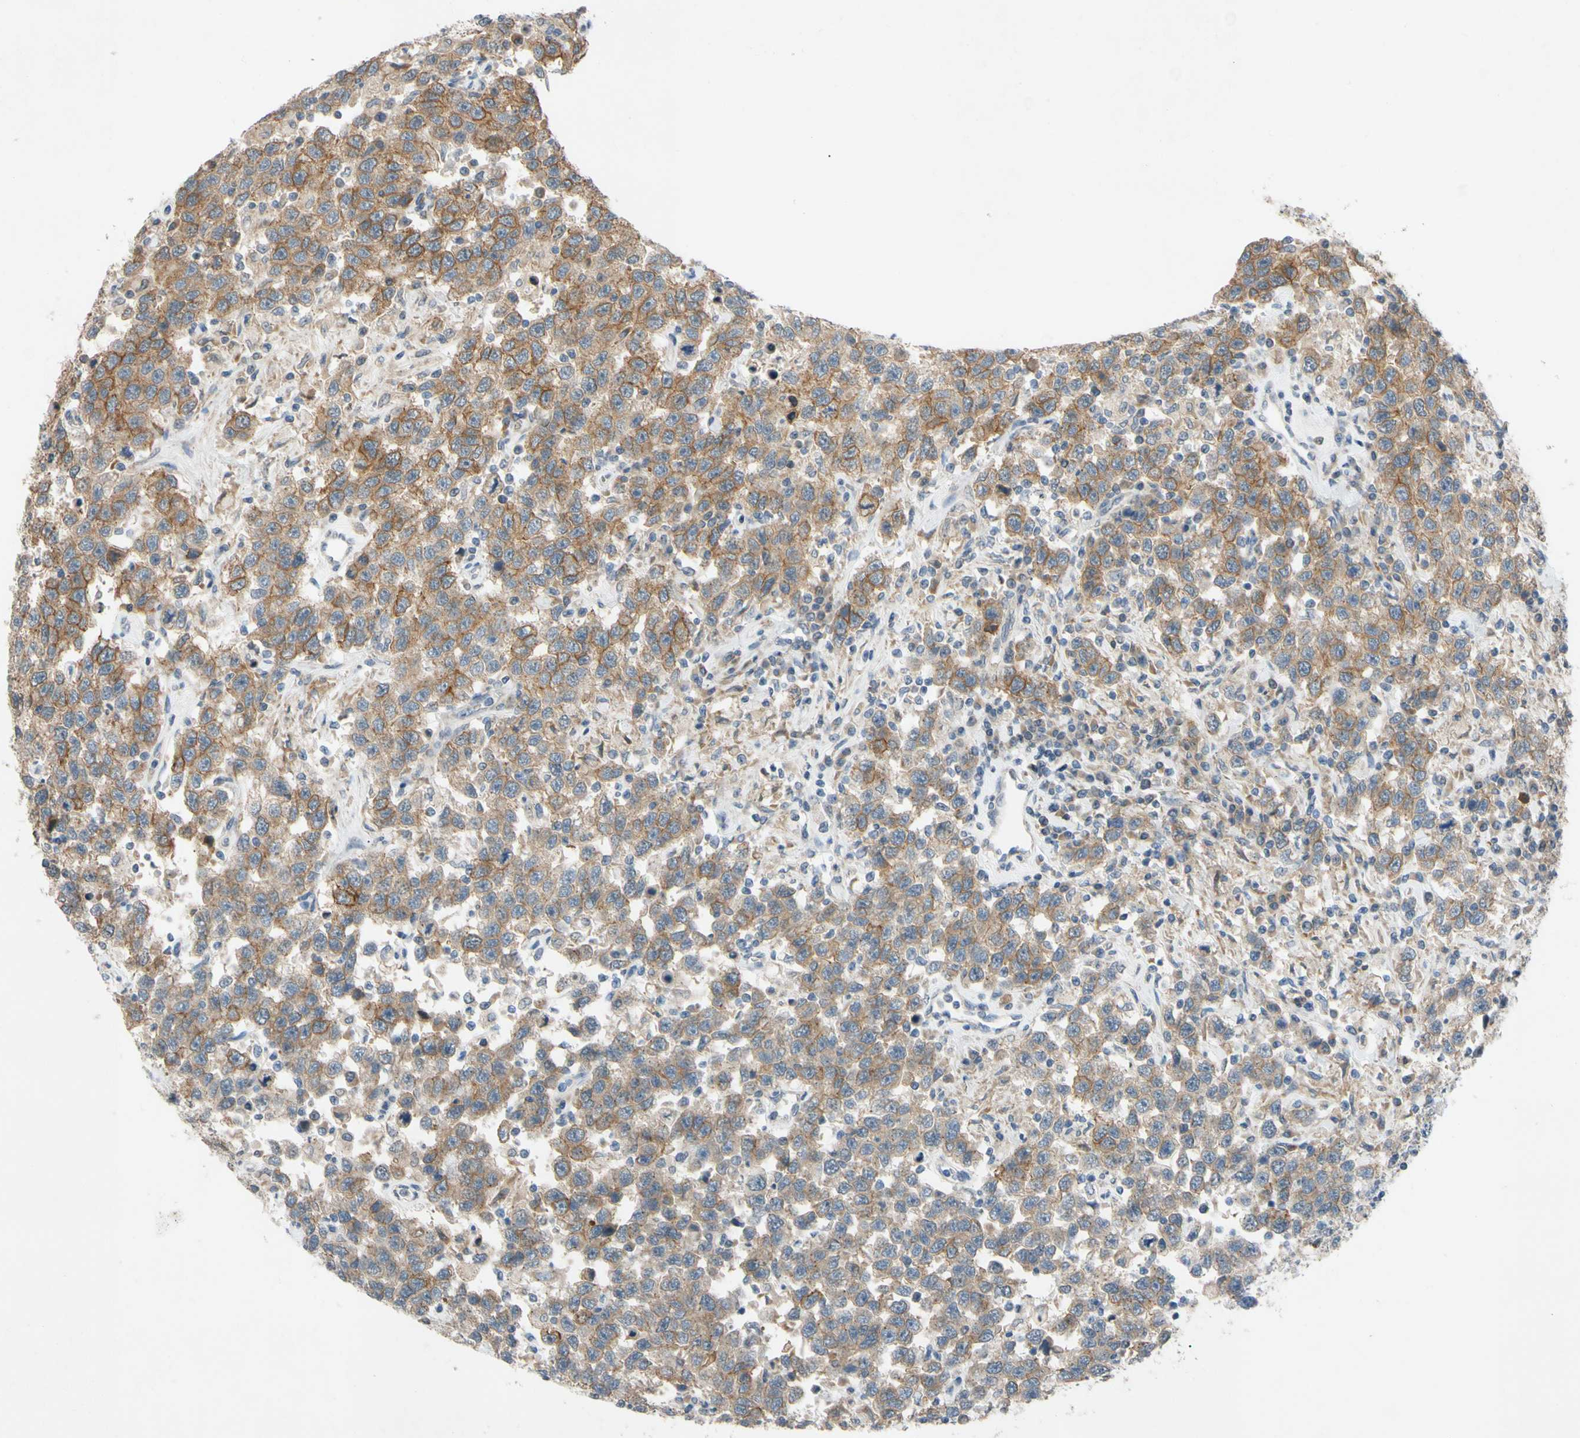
{"staining": {"intensity": "moderate", "quantity": ">75%", "location": "cytoplasmic/membranous"}, "tissue": "testis cancer", "cell_type": "Tumor cells", "image_type": "cancer", "snomed": [{"axis": "morphology", "description": "Seminoma, NOS"}, {"axis": "topography", "description": "Testis"}], "caption": "Immunohistochemical staining of human seminoma (testis) shows moderate cytoplasmic/membranous protein expression in approximately >75% of tumor cells.", "gene": "ADD2", "patient": {"sex": "male", "age": 41}}